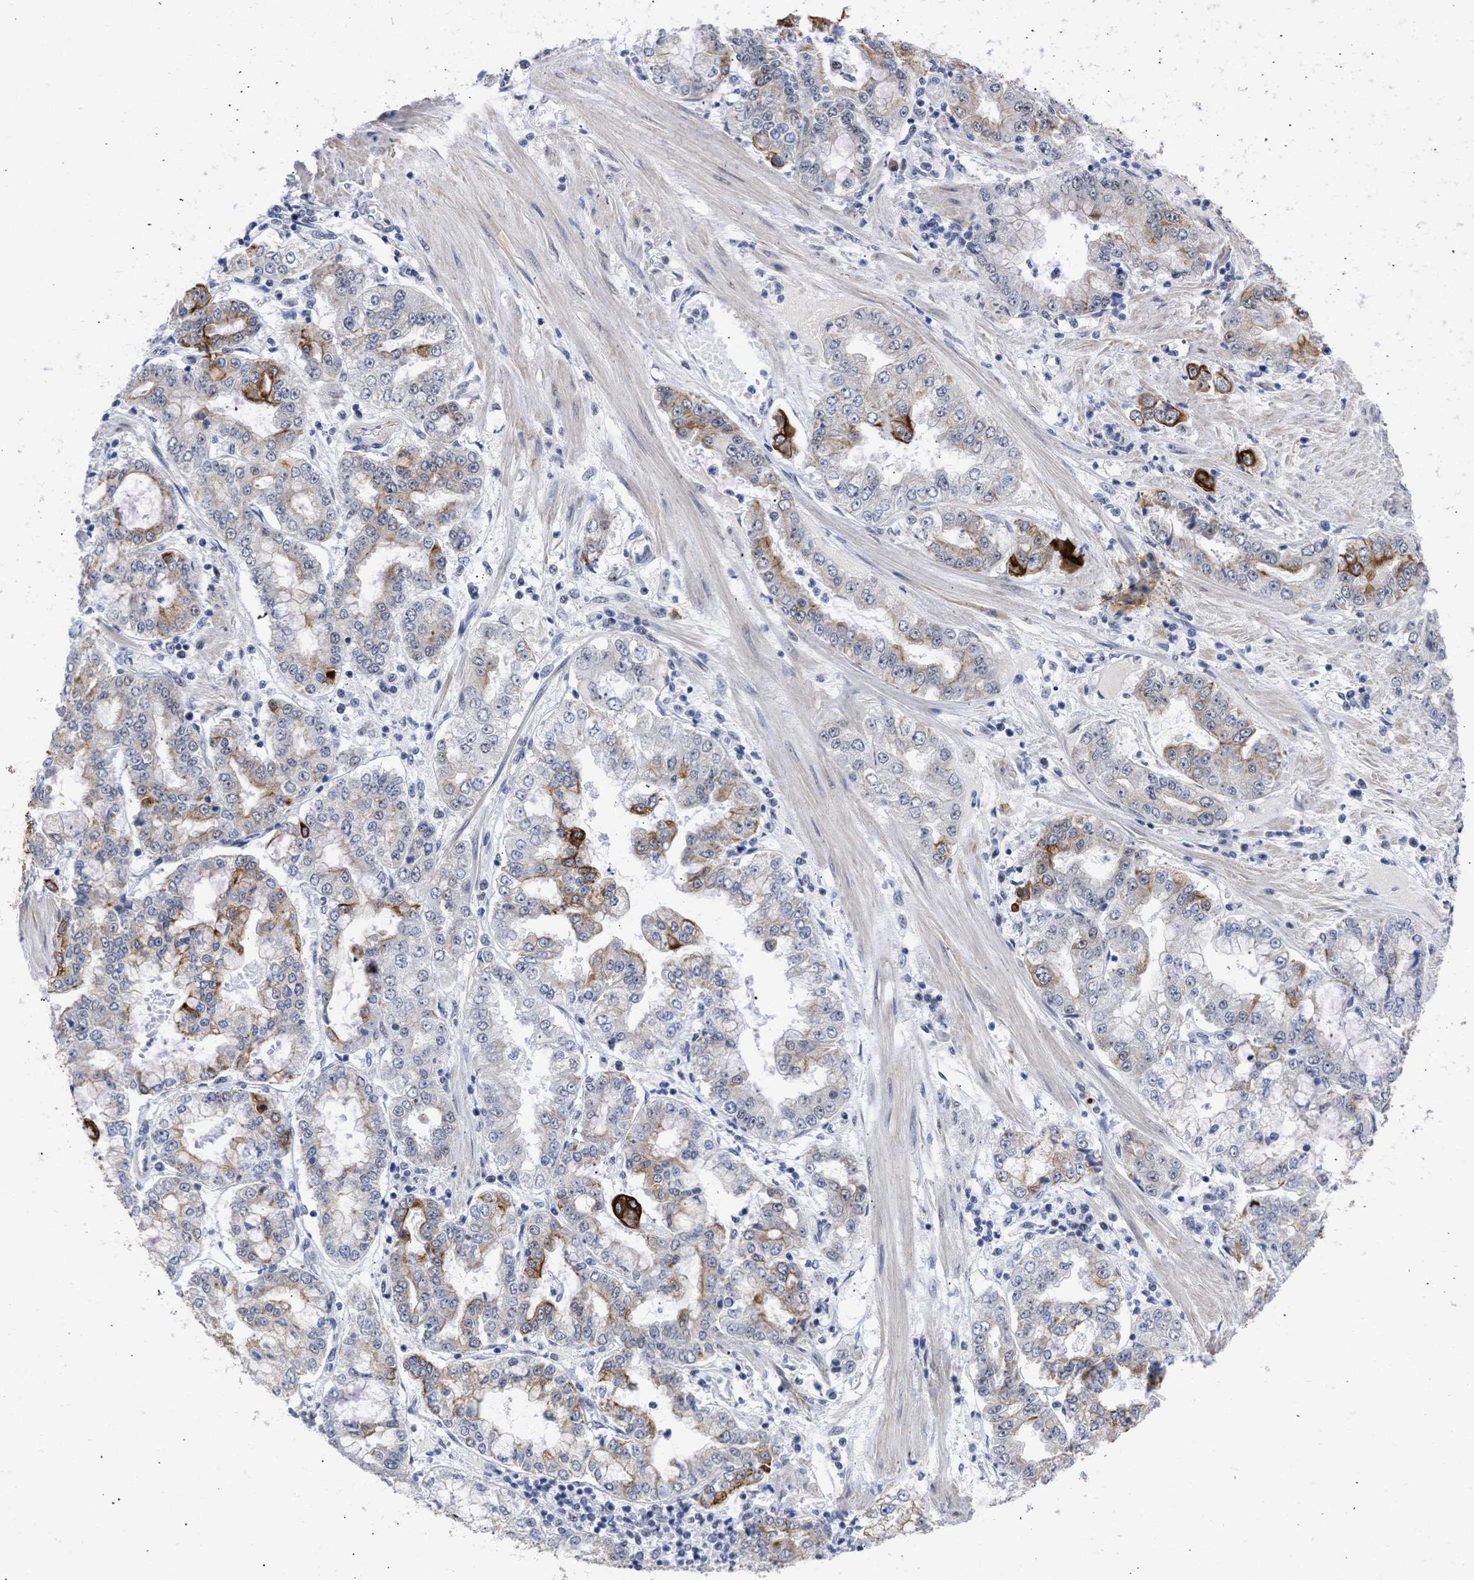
{"staining": {"intensity": "strong", "quantity": "<25%", "location": "cytoplasmic/membranous"}, "tissue": "stomach cancer", "cell_type": "Tumor cells", "image_type": "cancer", "snomed": [{"axis": "morphology", "description": "Adenocarcinoma, NOS"}, {"axis": "topography", "description": "Stomach"}], "caption": "High-power microscopy captured an IHC micrograph of stomach adenocarcinoma, revealing strong cytoplasmic/membranous staining in about <25% of tumor cells.", "gene": "DDX41", "patient": {"sex": "male", "age": 76}}